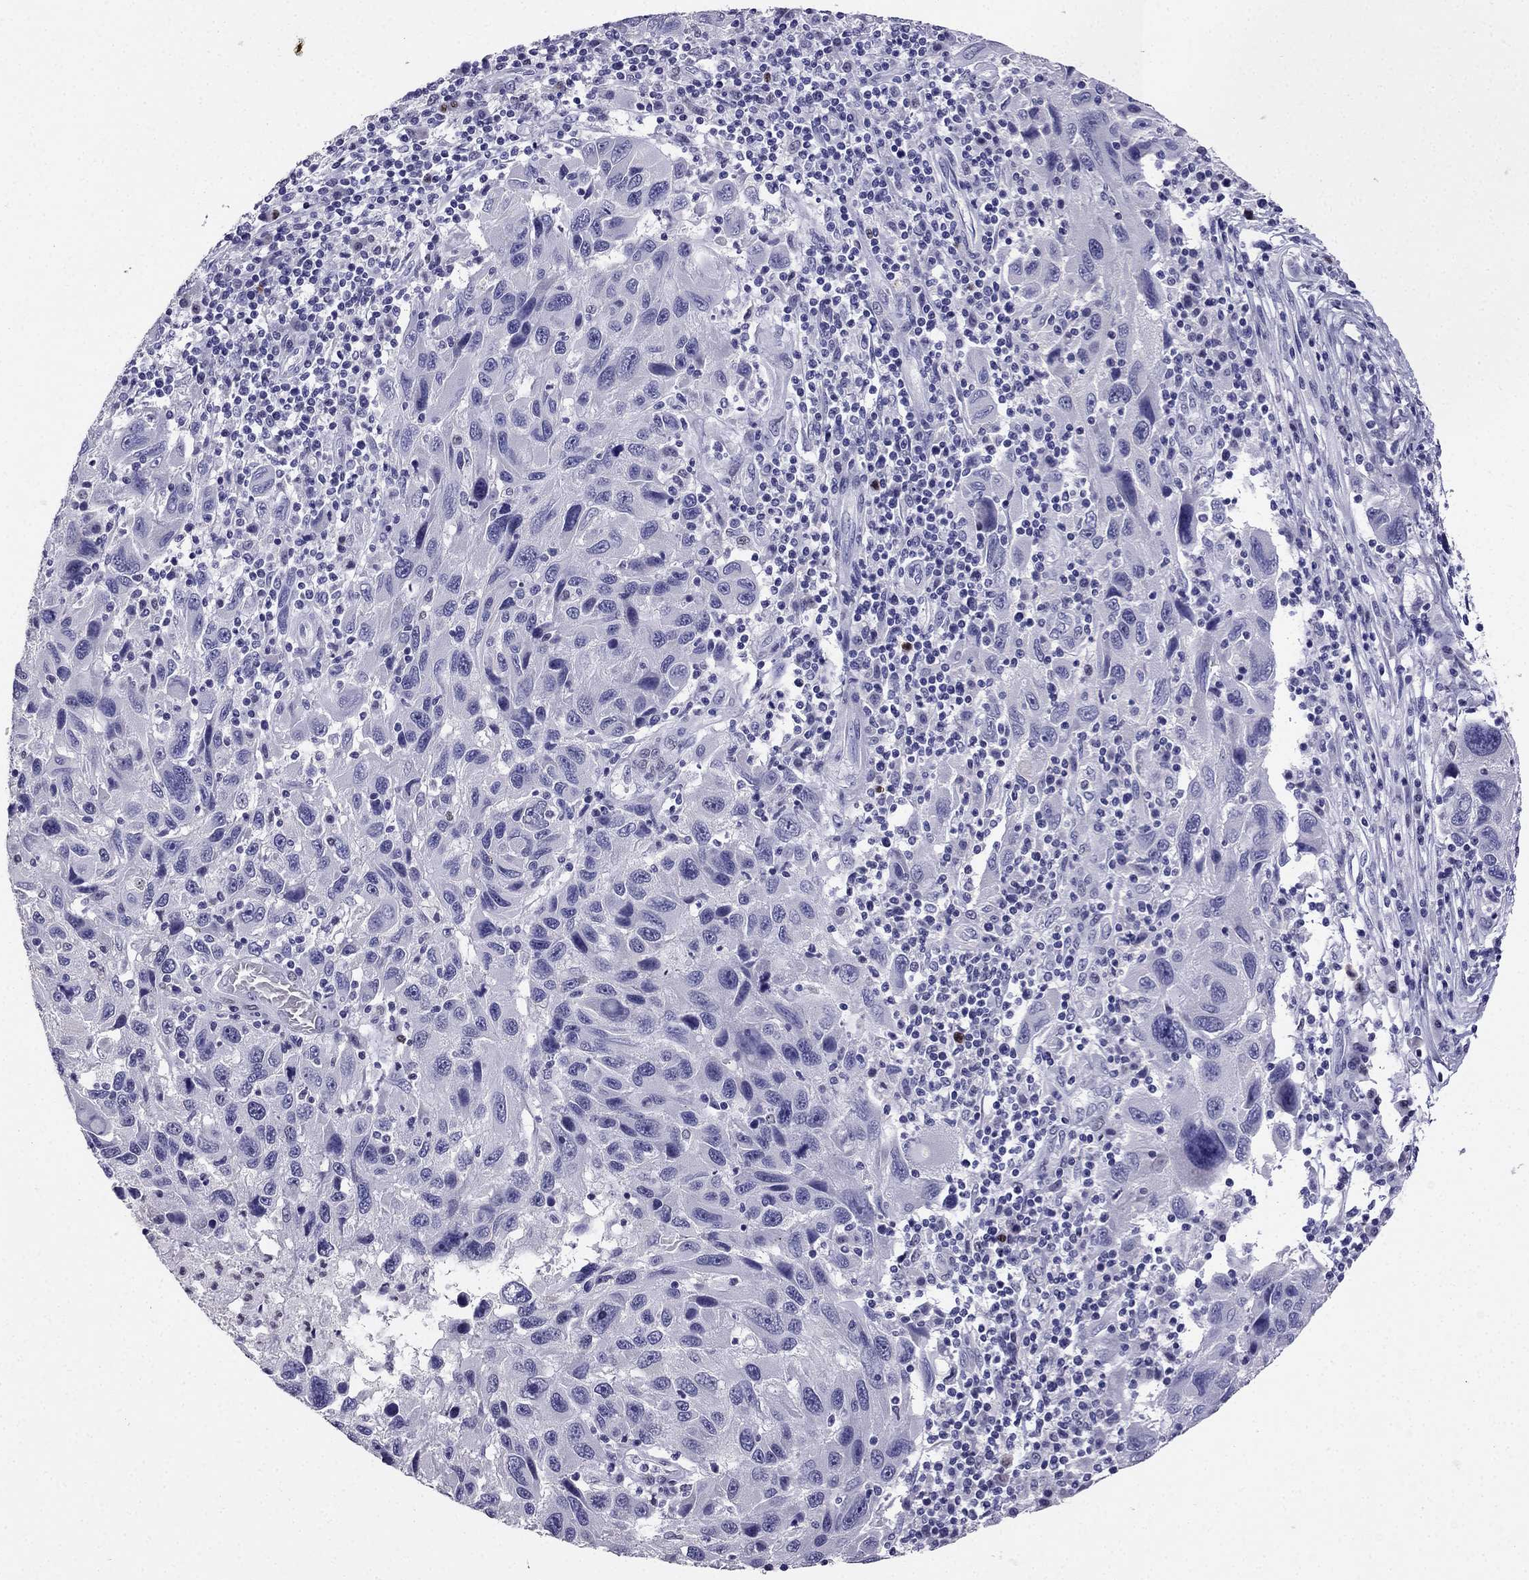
{"staining": {"intensity": "negative", "quantity": "none", "location": "none"}, "tissue": "melanoma", "cell_type": "Tumor cells", "image_type": "cancer", "snomed": [{"axis": "morphology", "description": "Malignant melanoma, NOS"}, {"axis": "topography", "description": "Skin"}], "caption": "This is a image of immunohistochemistry (IHC) staining of melanoma, which shows no positivity in tumor cells.", "gene": "ARID3A", "patient": {"sex": "male", "age": 53}}